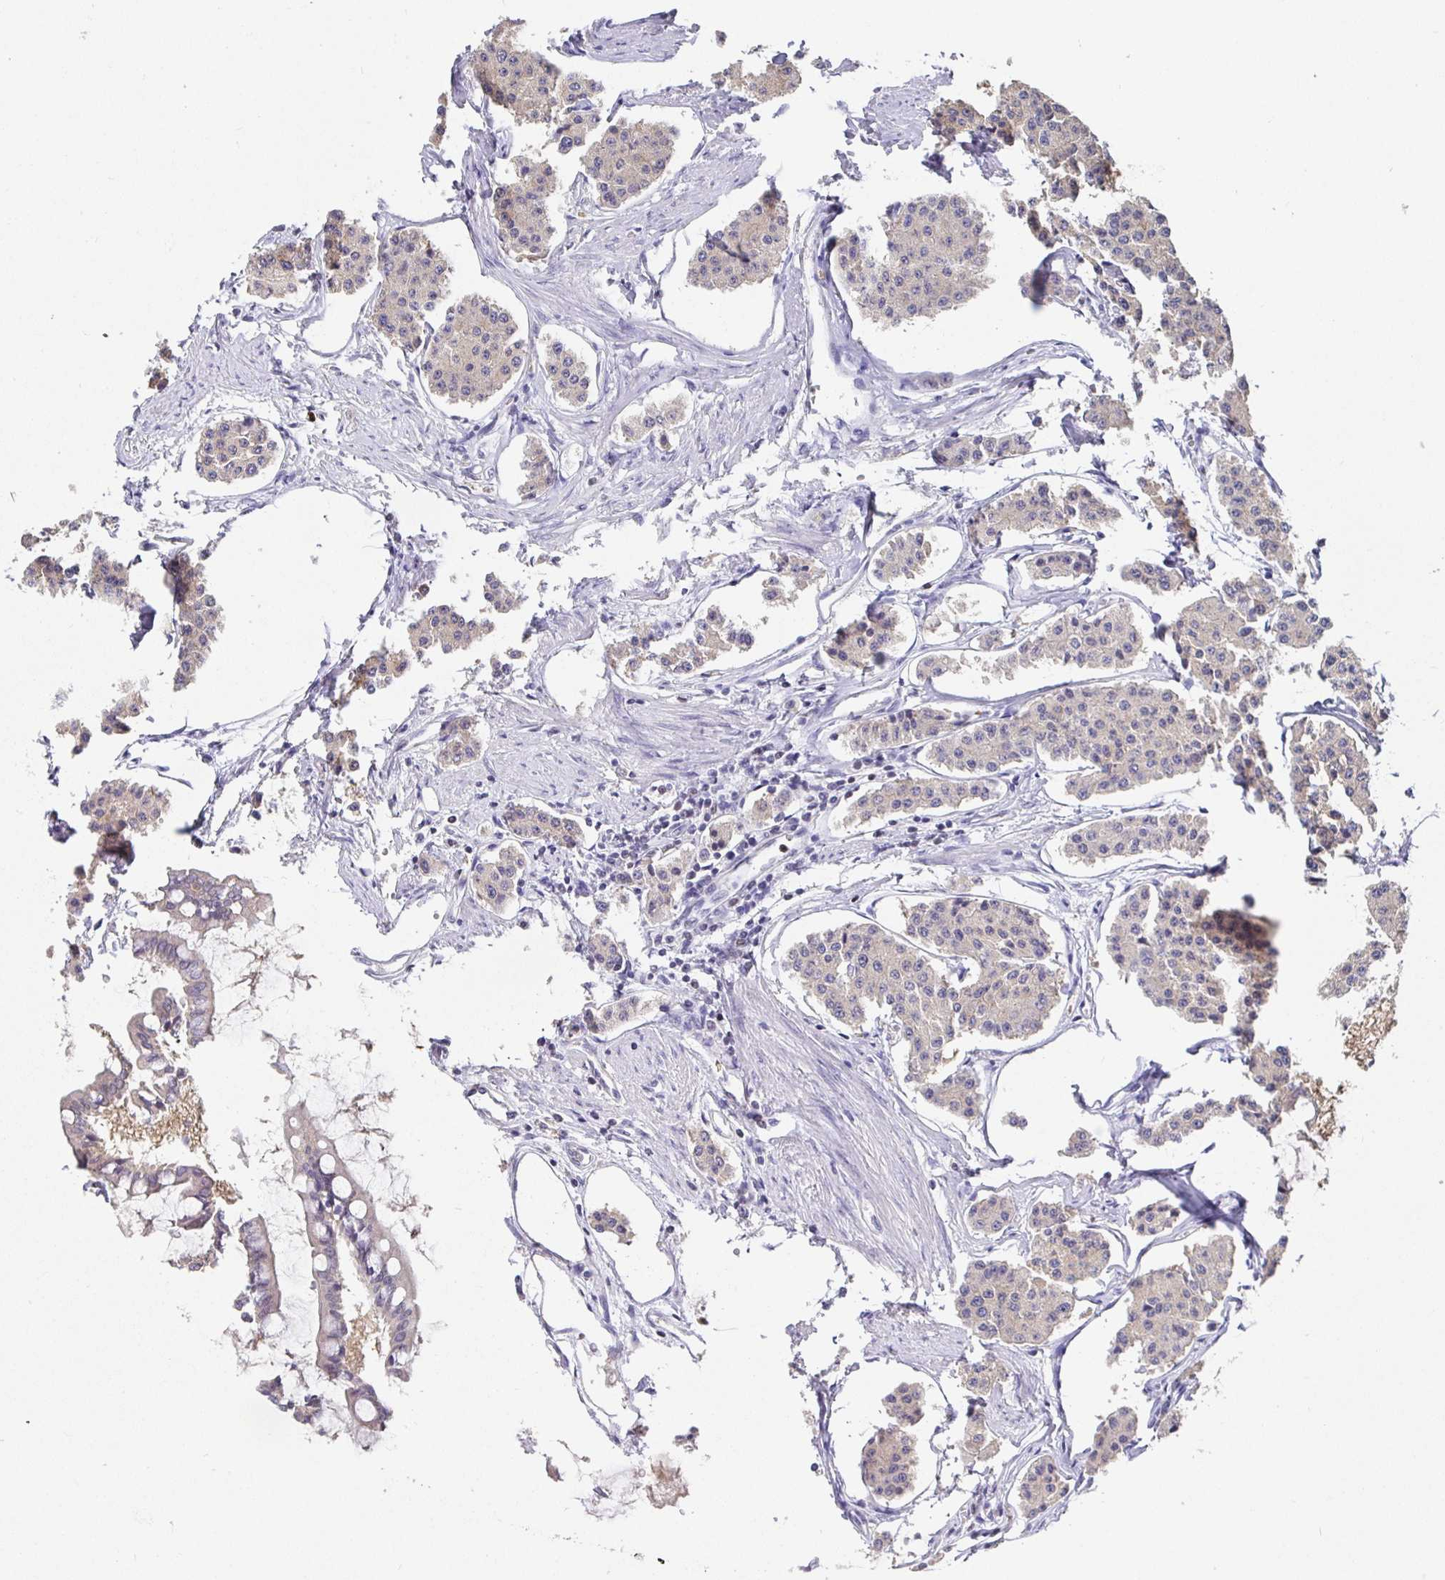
{"staining": {"intensity": "weak", "quantity": ">75%", "location": "cytoplasmic/membranous"}, "tissue": "carcinoid", "cell_type": "Tumor cells", "image_type": "cancer", "snomed": [{"axis": "morphology", "description": "Carcinoid, malignant, NOS"}, {"axis": "topography", "description": "Small intestine"}], "caption": "Immunohistochemical staining of human malignant carcinoid reveals low levels of weak cytoplasmic/membranous protein expression in approximately >75% of tumor cells. (IHC, brightfield microscopy, high magnification).", "gene": "SATB1", "patient": {"sex": "female", "age": 65}}